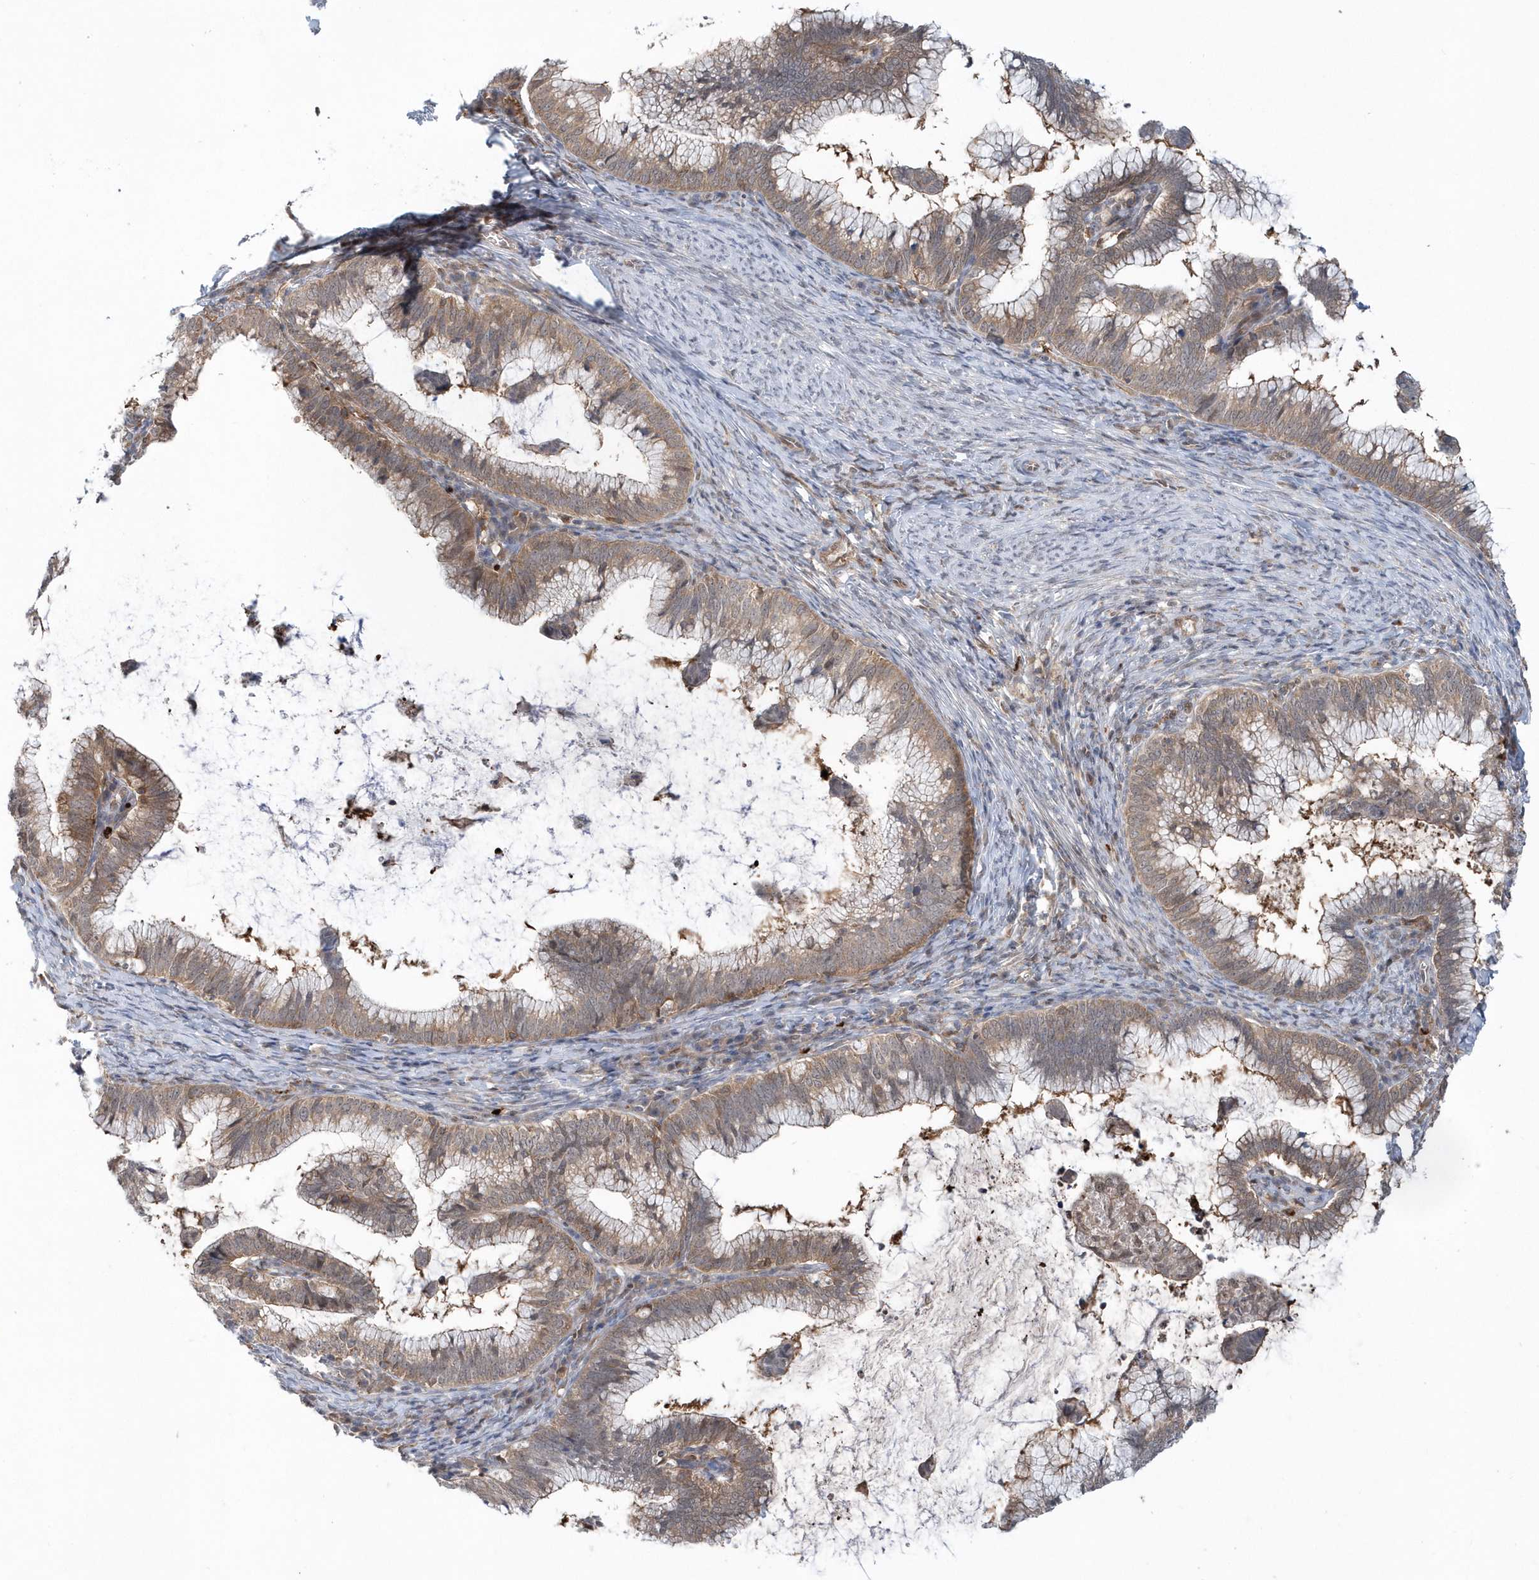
{"staining": {"intensity": "moderate", "quantity": ">75%", "location": "cytoplasmic/membranous"}, "tissue": "cervical cancer", "cell_type": "Tumor cells", "image_type": "cancer", "snomed": [{"axis": "morphology", "description": "Adenocarcinoma, NOS"}, {"axis": "topography", "description": "Cervix"}], "caption": "Moderate cytoplasmic/membranous expression is appreciated in about >75% of tumor cells in cervical cancer (adenocarcinoma).", "gene": "RNF7", "patient": {"sex": "female", "age": 36}}